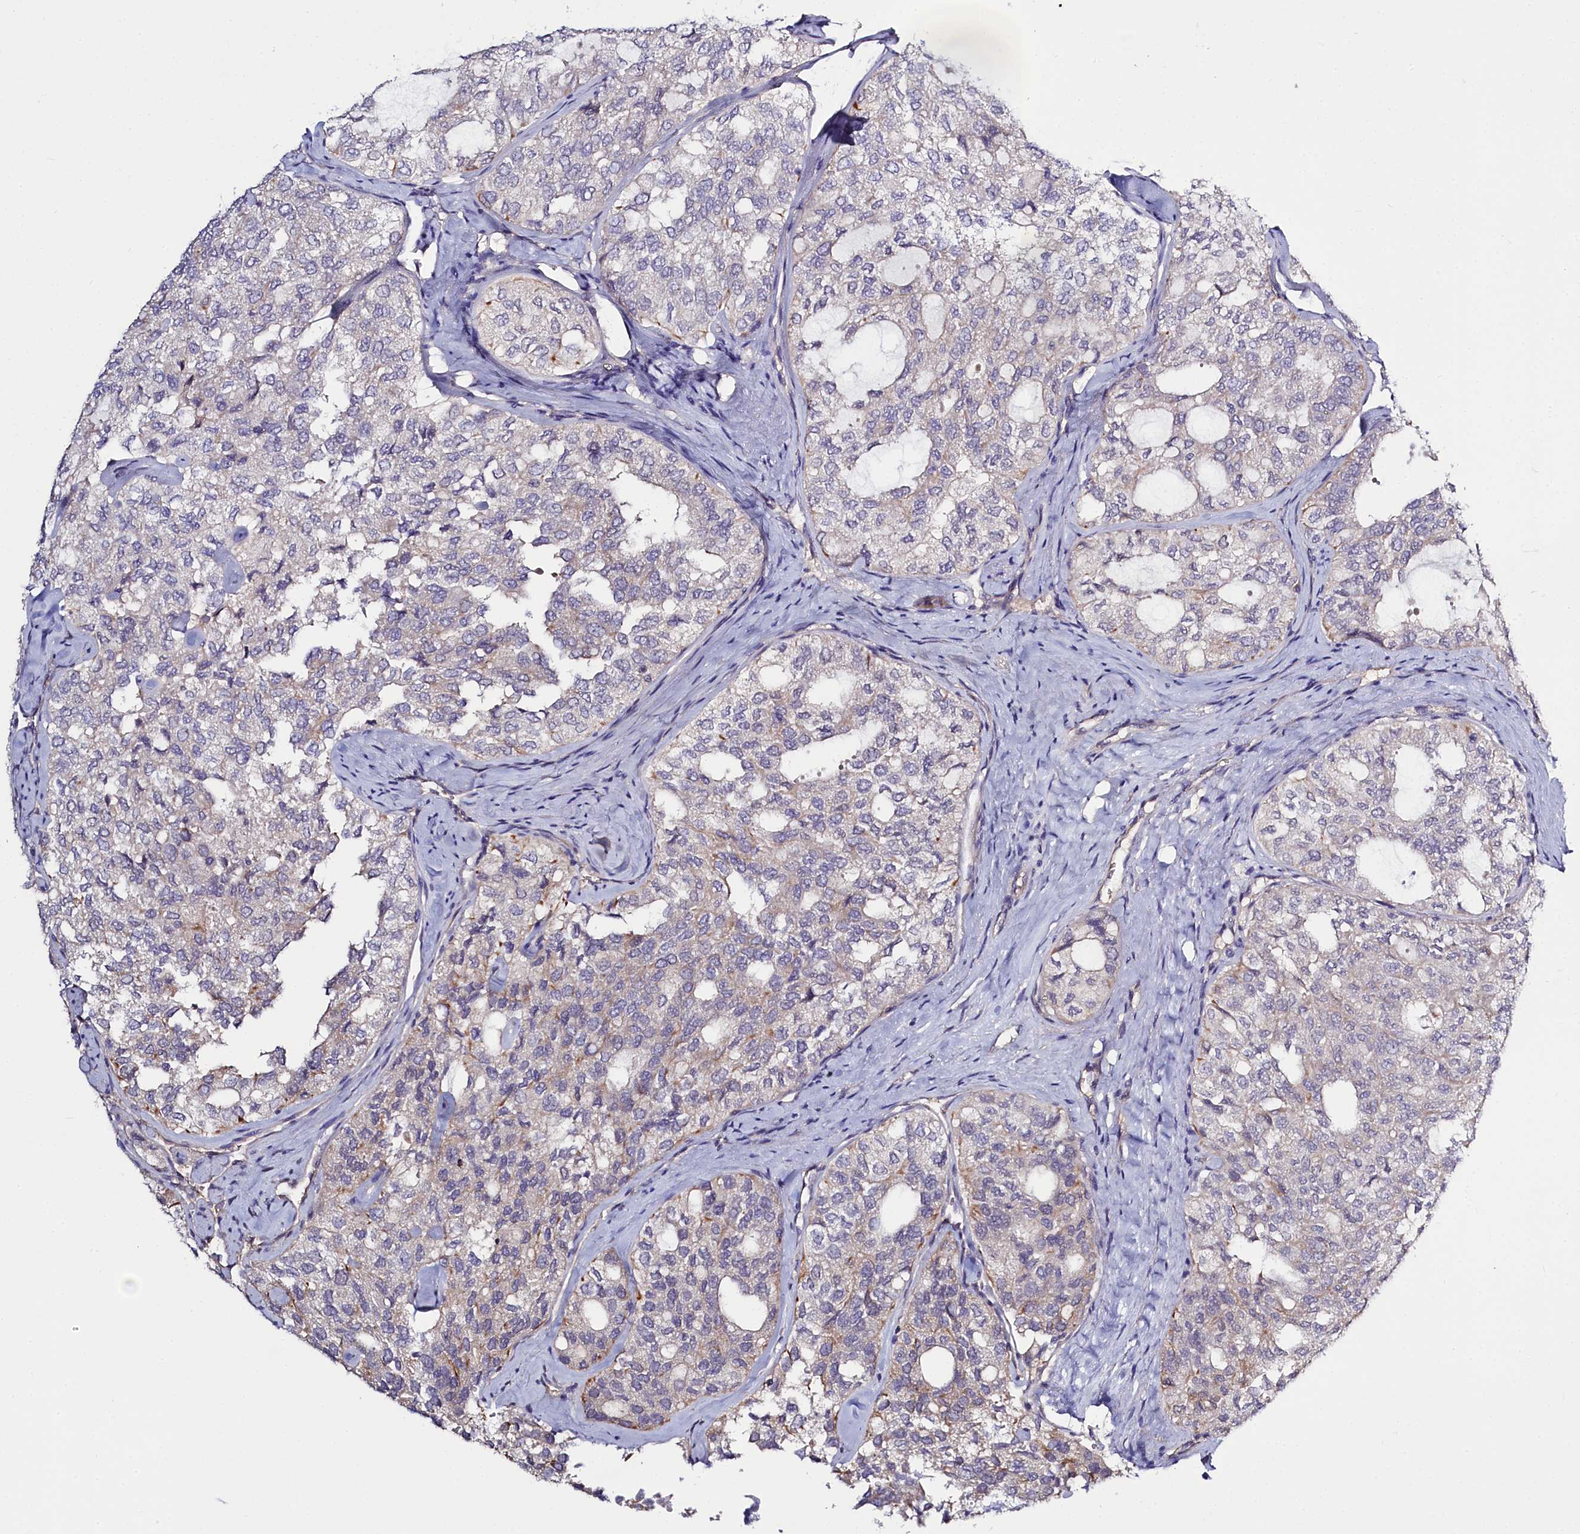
{"staining": {"intensity": "moderate", "quantity": "<25%", "location": "cytoplasmic/membranous"}, "tissue": "thyroid cancer", "cell_type": "Tumor cells", "image_type": "cancer", "snomed": [{"axis": "morphology", "description": "Follicular adenoma carcinoma, NOS"}, {"axis": "topography", "description": "Thyroid gland"}], "caption": "This micrograph demonstrates immunohistochemistry staining of human thyroid cancer (follicular adenoma carcinoma), with low moderate cytoplasmic/membranous positivity in approximately <25% of tumor cells.", "gene": "PDE6D", "patient": {"sex": "male", "age": 75}}